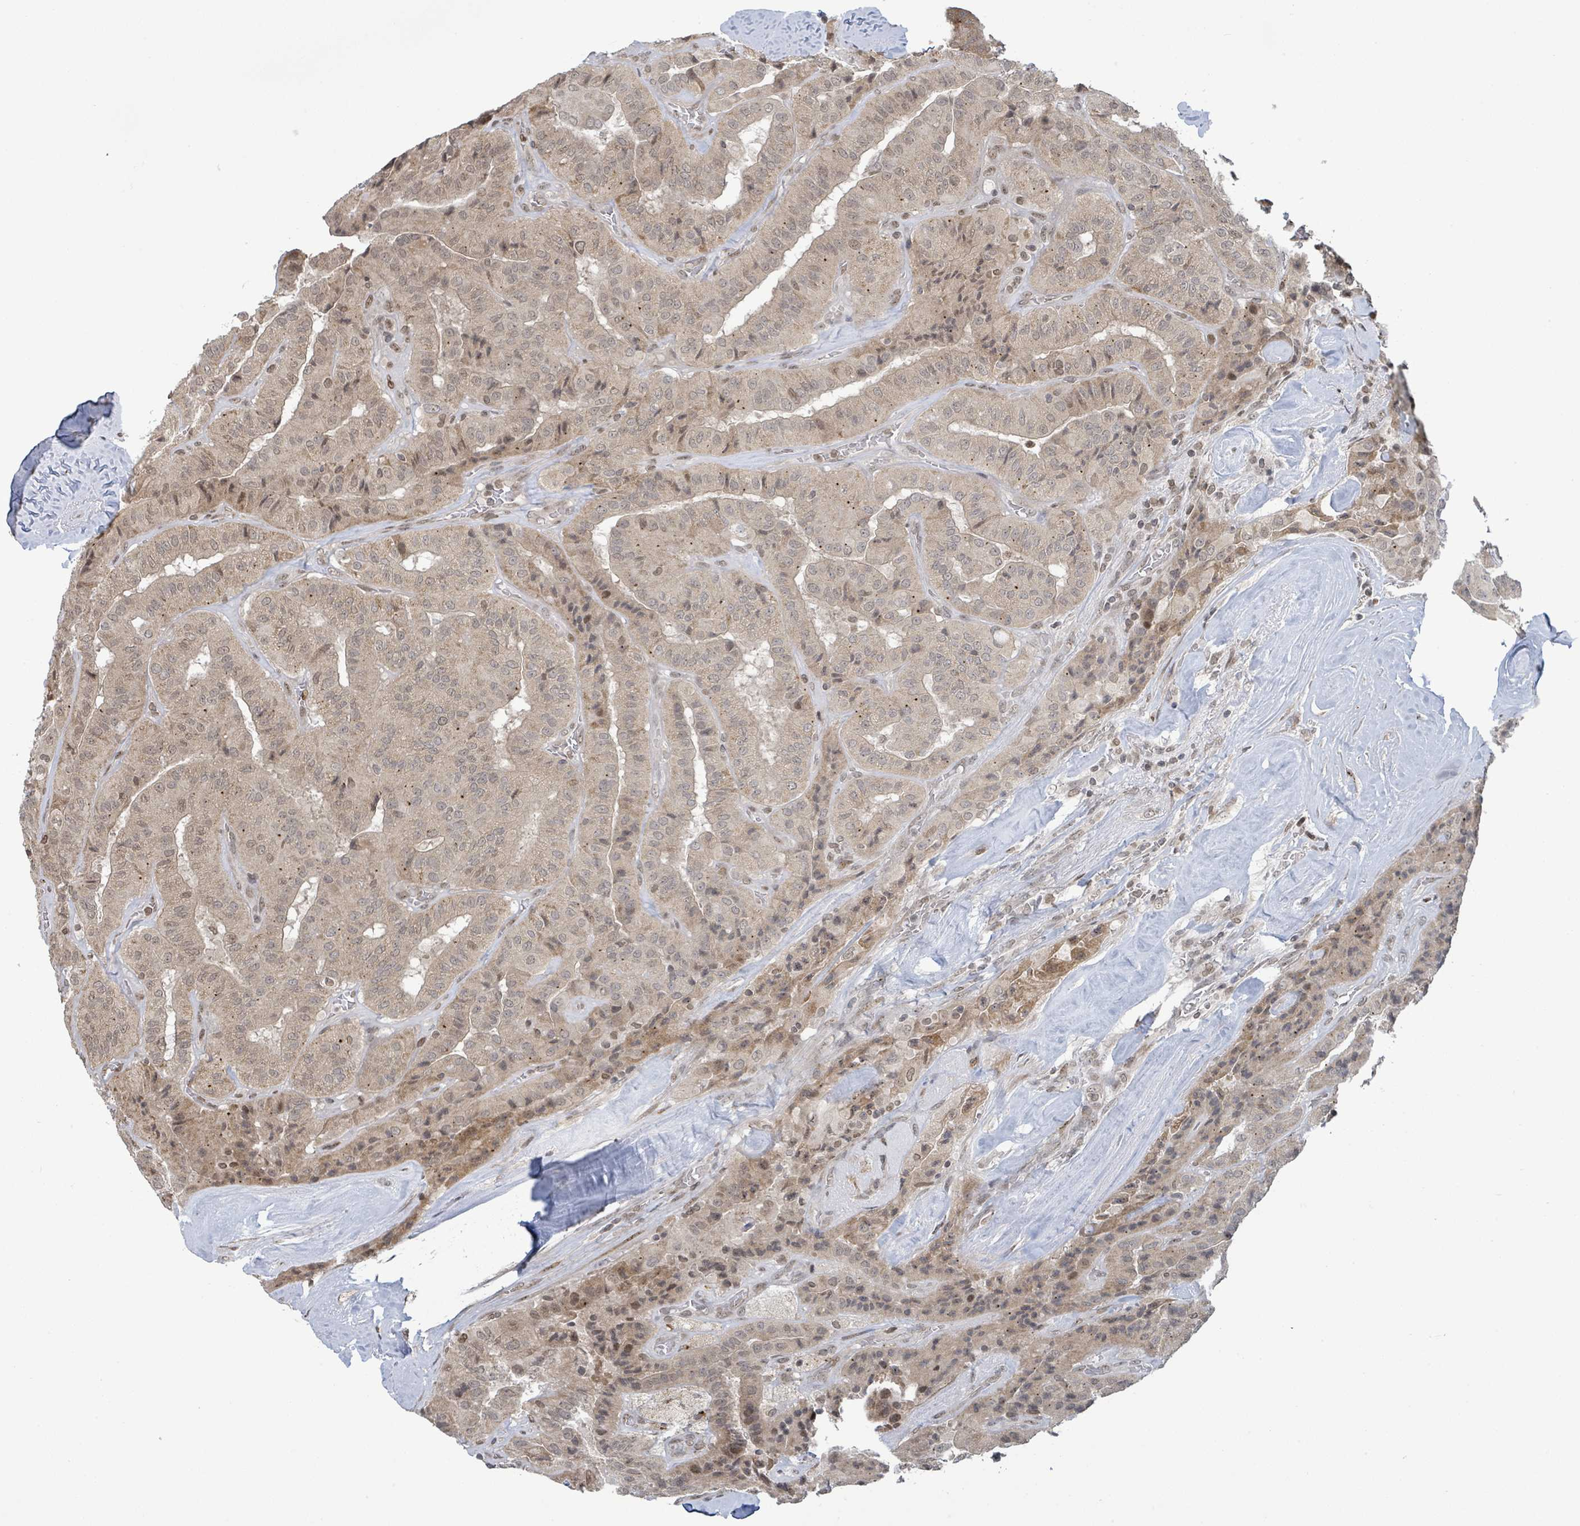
{"staining": {"intensity": "weak", "quantity": "25%-75%", "location": "nuclear"}, "tissue": "thyroid cancer", "cell_type": "Tumor cells", "image_type": "cancer", "snomed": [{"axis": "morphology", "description": "Normal tissue, NOS"}, {"axis": "morphology", "description": "Papillary adenocarcinoma, NOS"}, {"axis": "topography", "description": "Thyroid gland"}], "caption": "Protein staining of thyroid cancer tissue shows weak nuclear positivity in approximately 25%-75% of tumor cells.", "gene": "SBF2", "patient": {"sex": "female", "age": 59}}